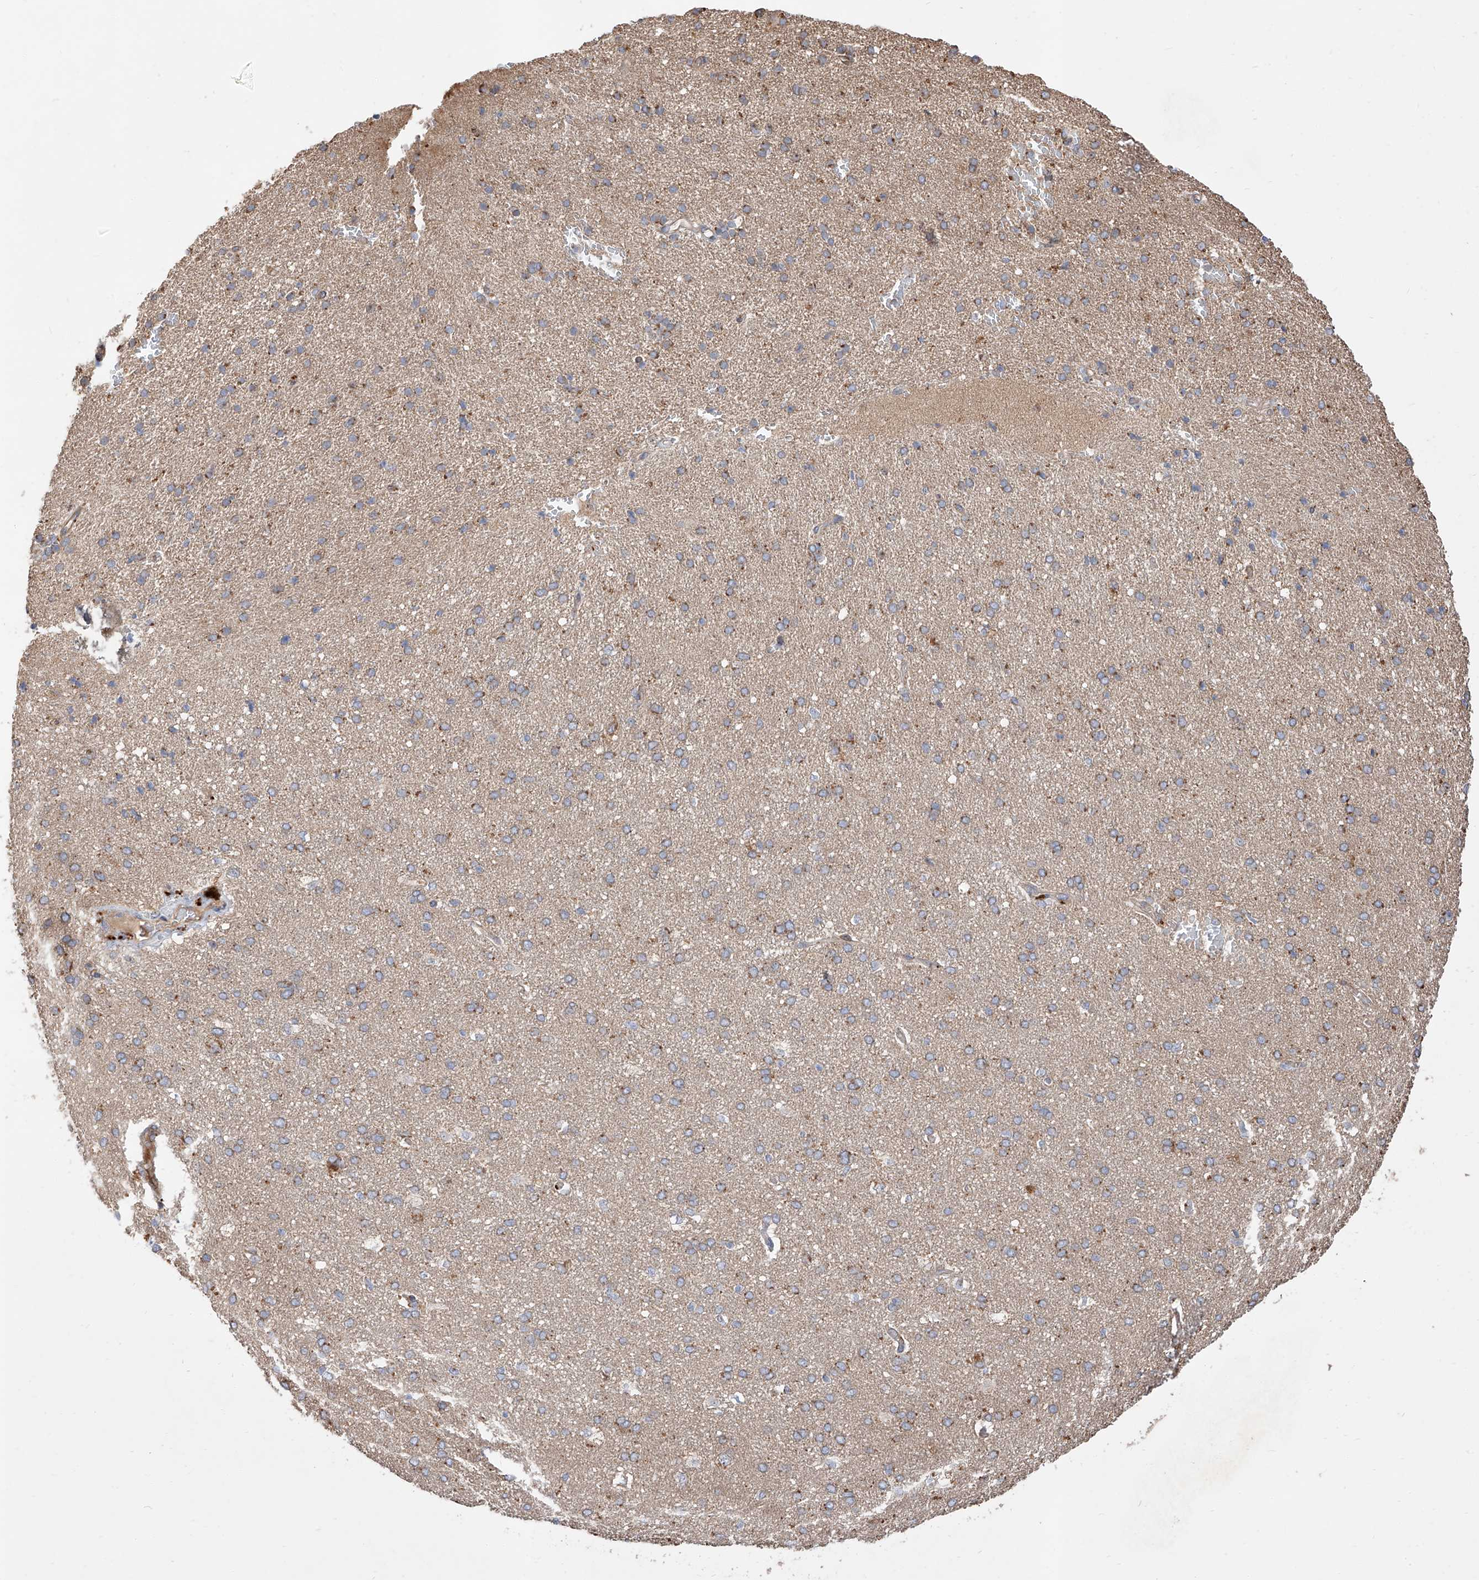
{"staining": {"intensity": "weak", "quantity": "25%-75%", "location": "cytoplasmic/membranous"}, "tissue": "cerebral cortex", "cell_type": "Endothelial cells", "image_type": "normal", "snomed": [{"axis": "morphology", "description": "Normal tissue, NOS"}, {"axis": "topography", "description": "Cerebral cortex"}], "caption": "Immunohistochemistry of benign human cerebral cortex shows low levels of weak cytoplasmic/membranous staining in about 25%-75% of endothelial cells.", "gene": "DIRAS3", "patient": {"sex": "male", "age": 62}}